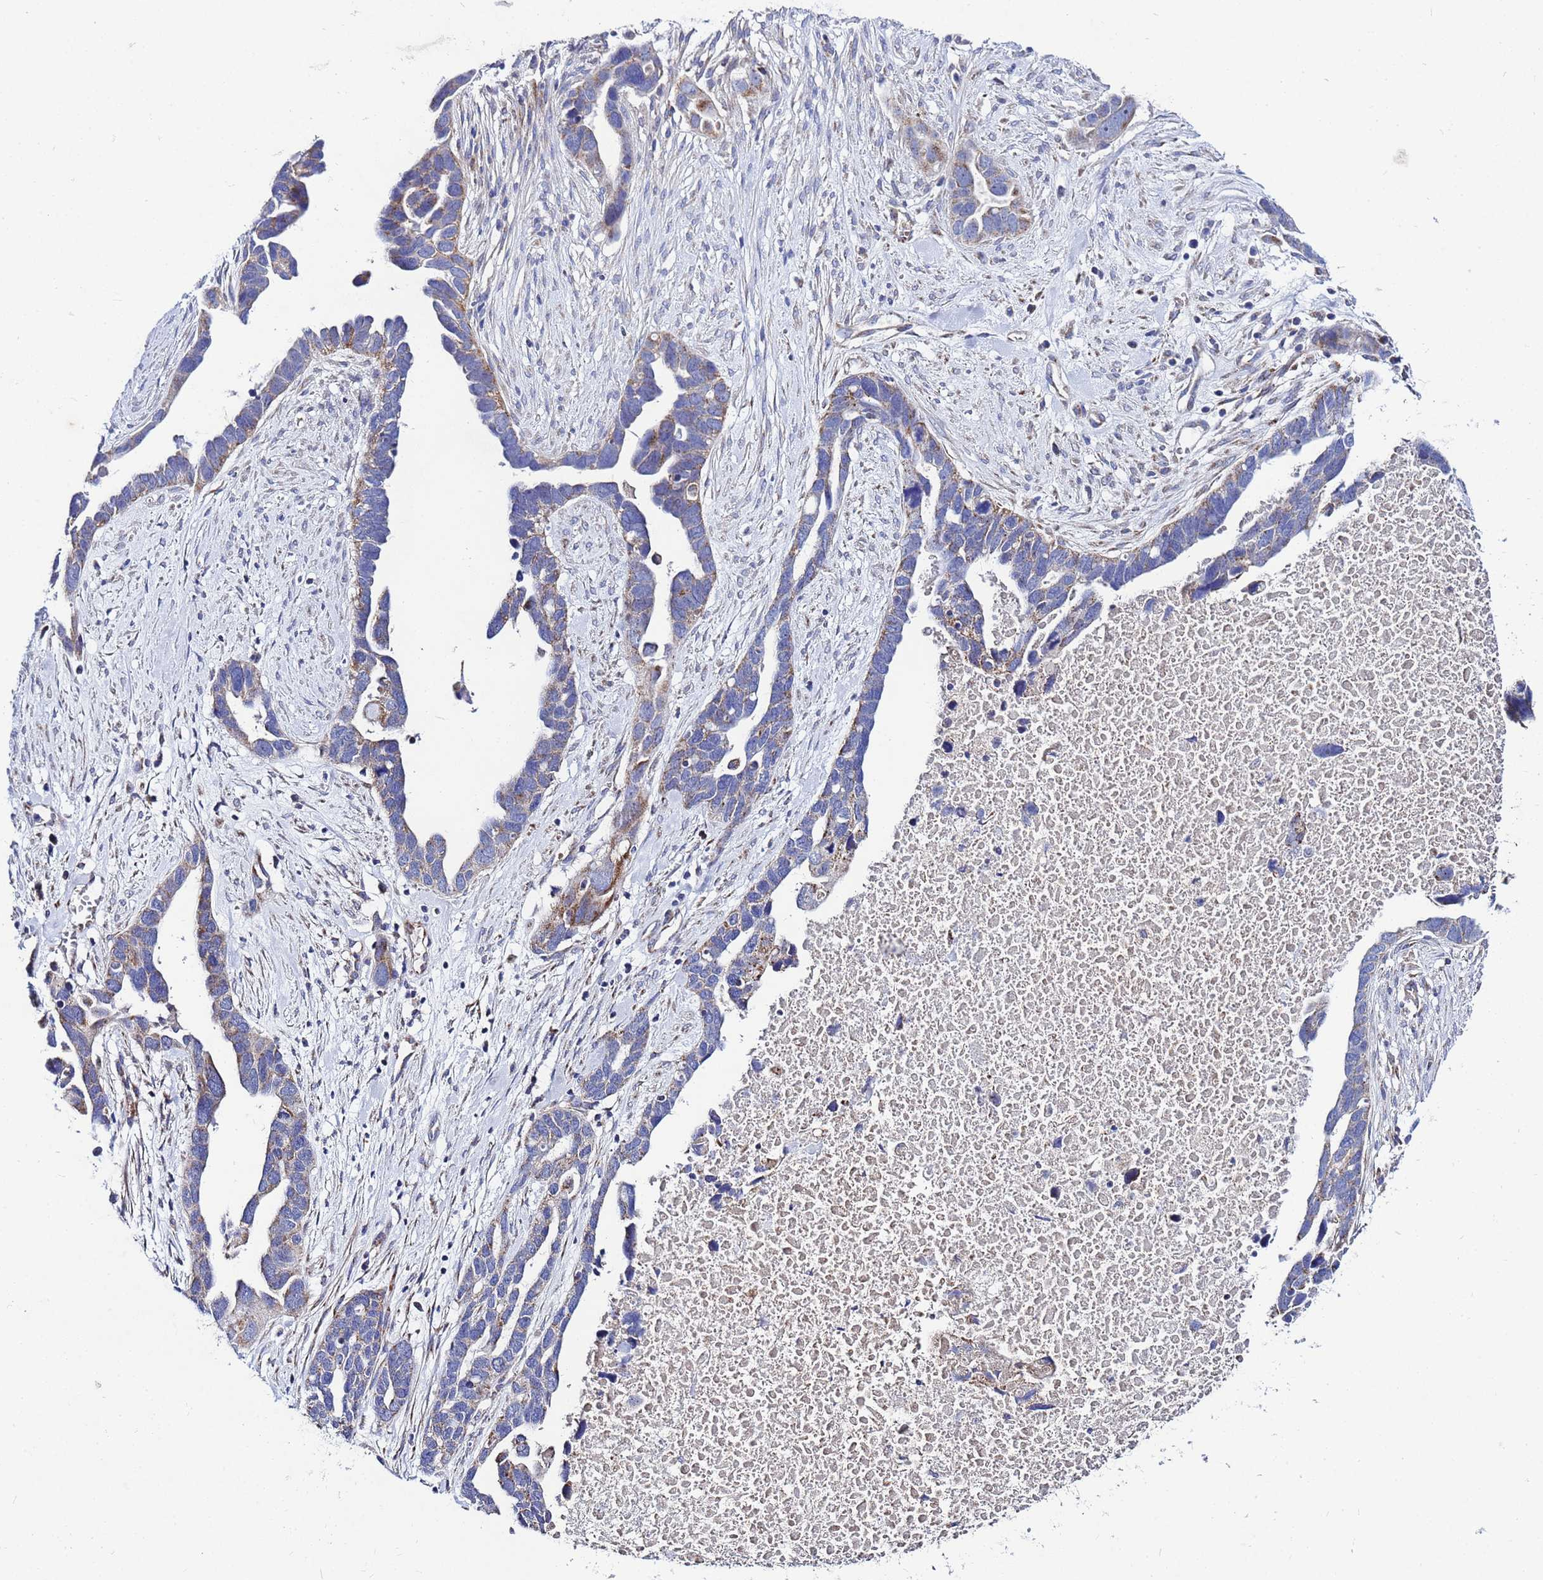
{"staining": {"intensity": "moderate", "quantity": "25%-75%", "location": "cytoplasmic/membranous"}, "tissue": "ovarian cancer", "cell_type": "Tumor cells", "image_type": "cancer", "snomed": [{"axis": "morphology", "description": "Cystadenocarcinoma, serous, NOS"}, {"axis": "topography", "description": "Ovary"}], "caption": "Ovarian cancer stained for a protein exhibits moderate cytoplasmic/membranous positivity in tumor cells.", "gene": "FAHD2A", "patient": {"sex": "female", "age": 54}}